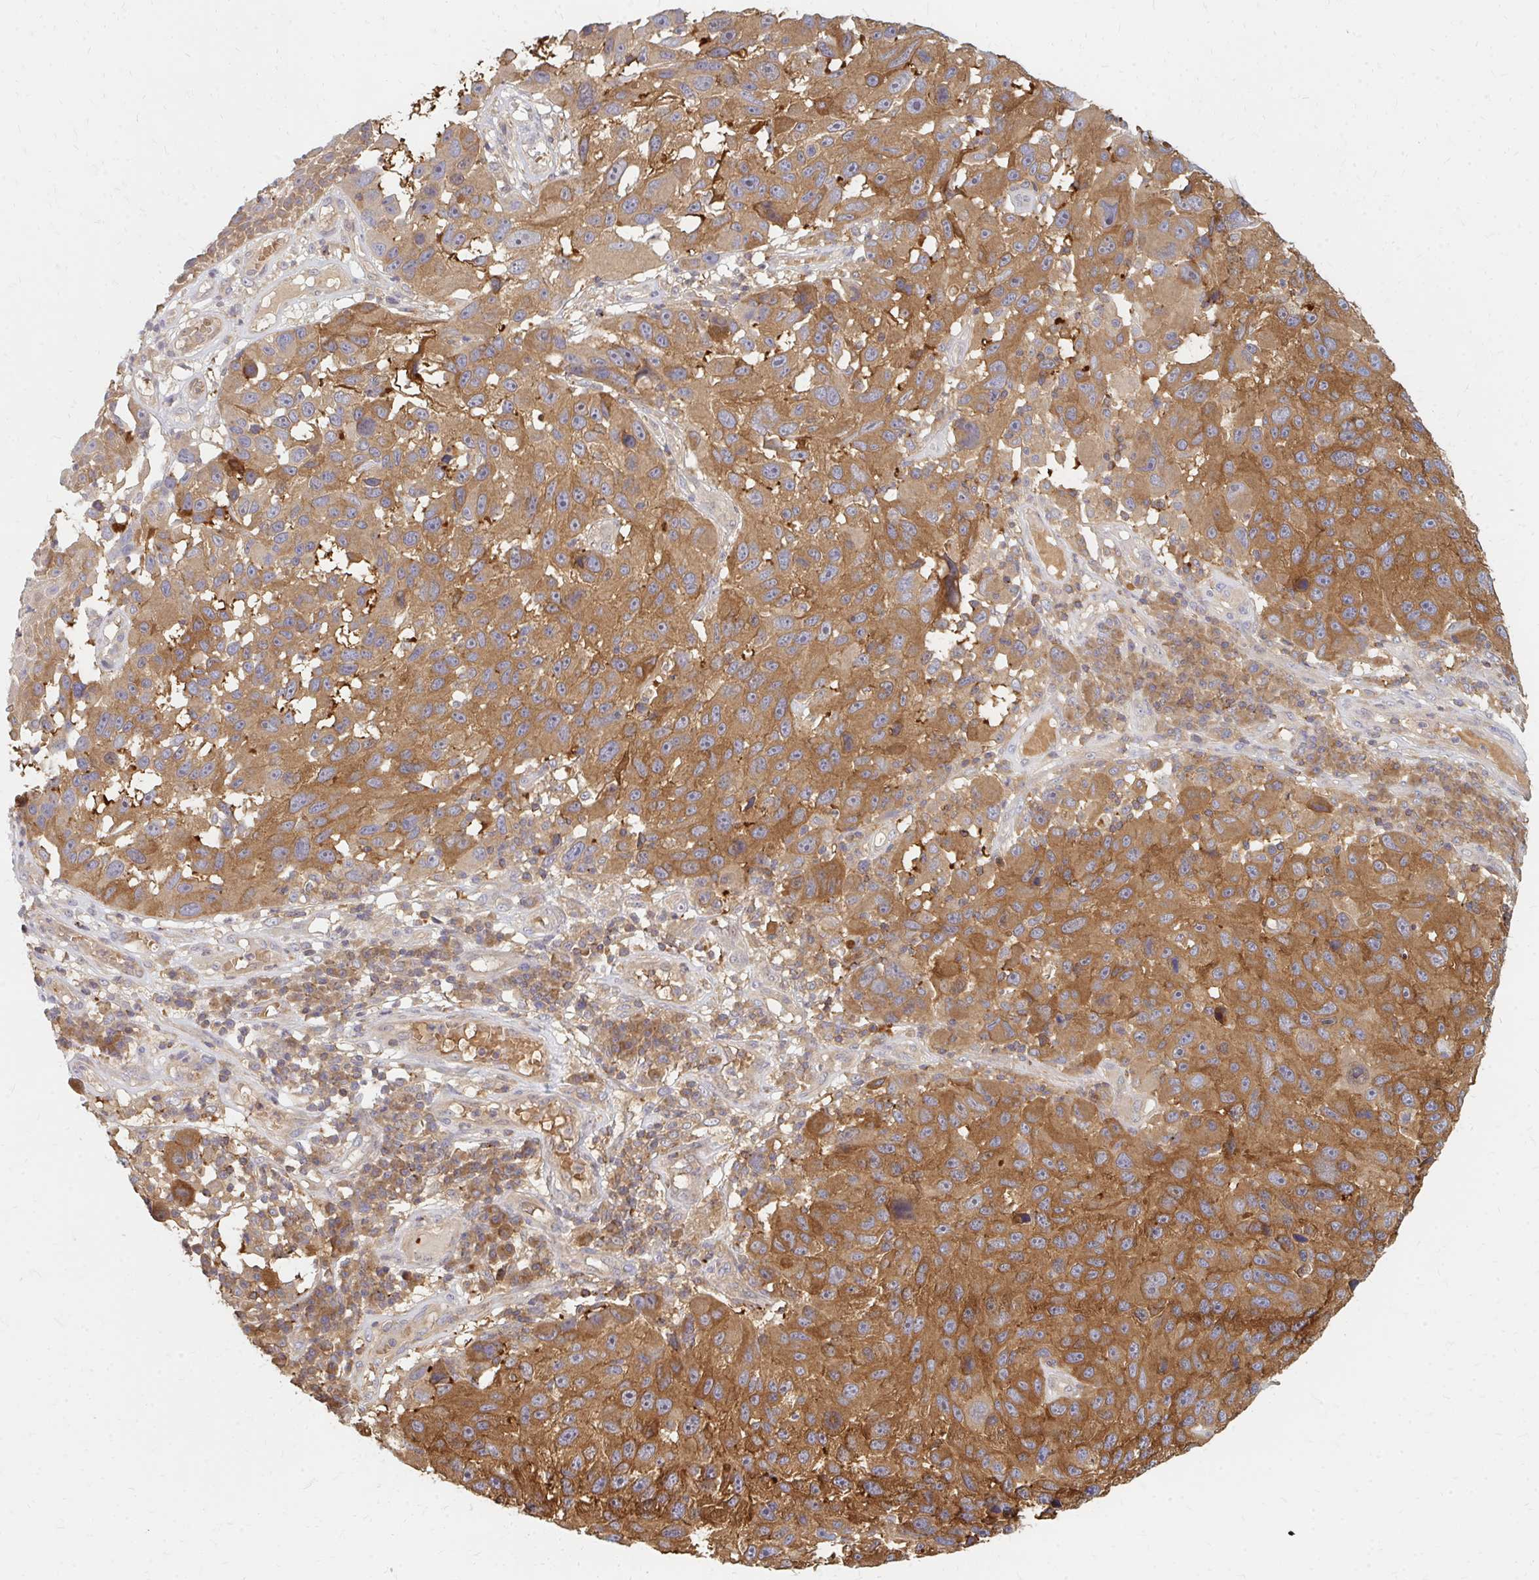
{"staining": {"intensity": "strong", "quantity": ">75%", "location": "cytoplasmic/membranous"}, "tissue": "melanoma", "cell_type": "Tumor cells", "image_type": "cancer", "snomed": [{"axis": "morphology", "description": "Malignant melanoma, NOS"}, {"axis": "topography", "description": "Skin"}], "caption": "Strong cytoplasmic/membranous protein positivity is identified in approximately >75% of tumor cells in malignant melanoma.", "gene": "ZNF285", "patient": {"sex": "male", "age": 53}}